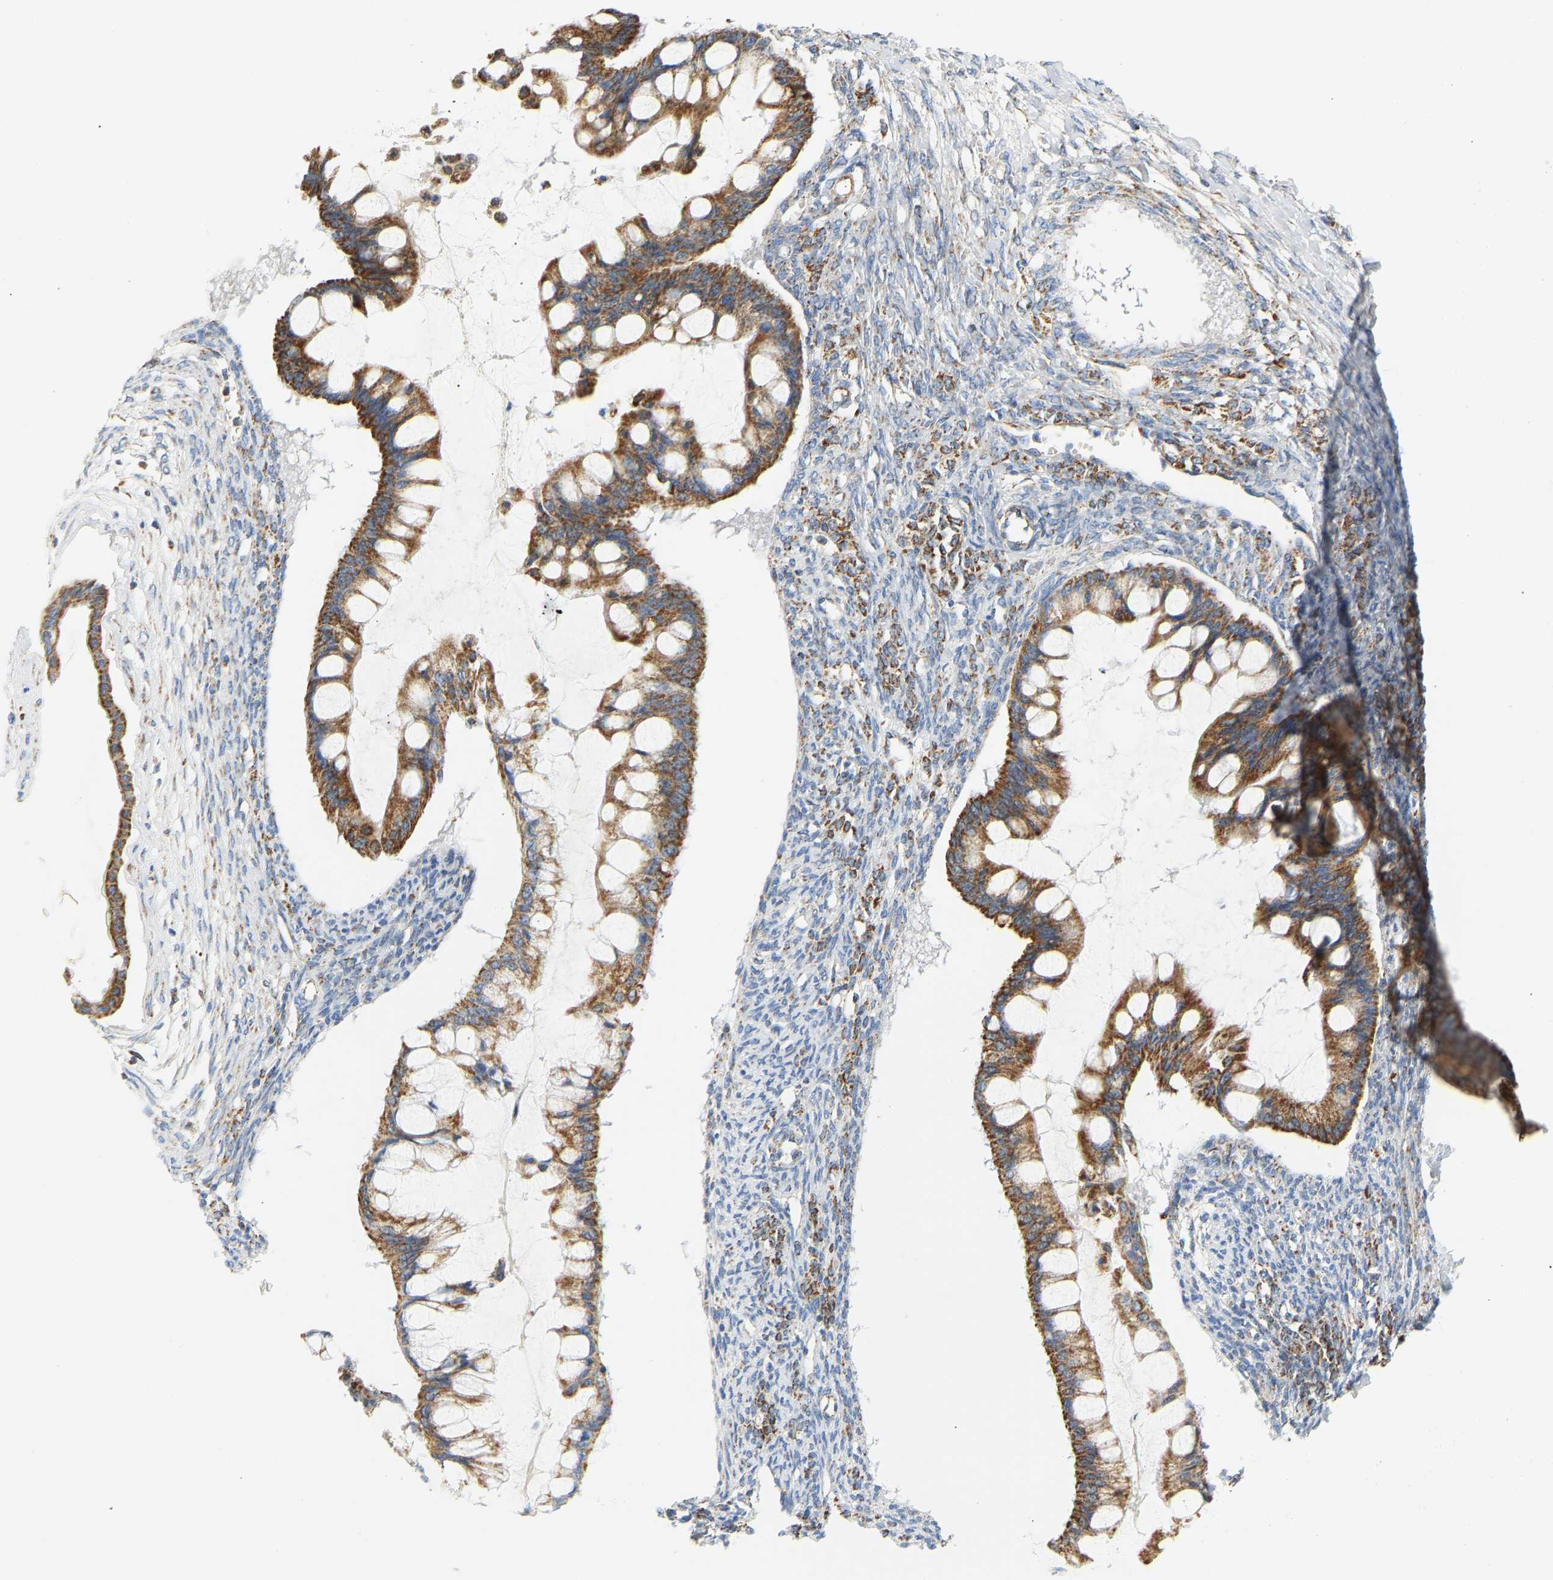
{"staining": {"intensity": "moderate", "quantity": ">75%", "location": "cytoplasmic/membranous"}, "tissue": "ovarian cancer", "cell_type": "Tumor cells", "image_type": "cancer", "snomed": [{"axis": "morphology", "description": "Cystadenocarcinoma, mucinous, NOS"}, {"axis": "topography", "description": "Ovary"}], "caption": "Immunohistochemical staining of human ovarian mucinous cystadenocarcinoma shows moderate cytoplasmic/membranous protein expression in approximately >75% of tumor cells.", "gene": "GRPEL2", "patient": {"sex": "female", "age": 73}}